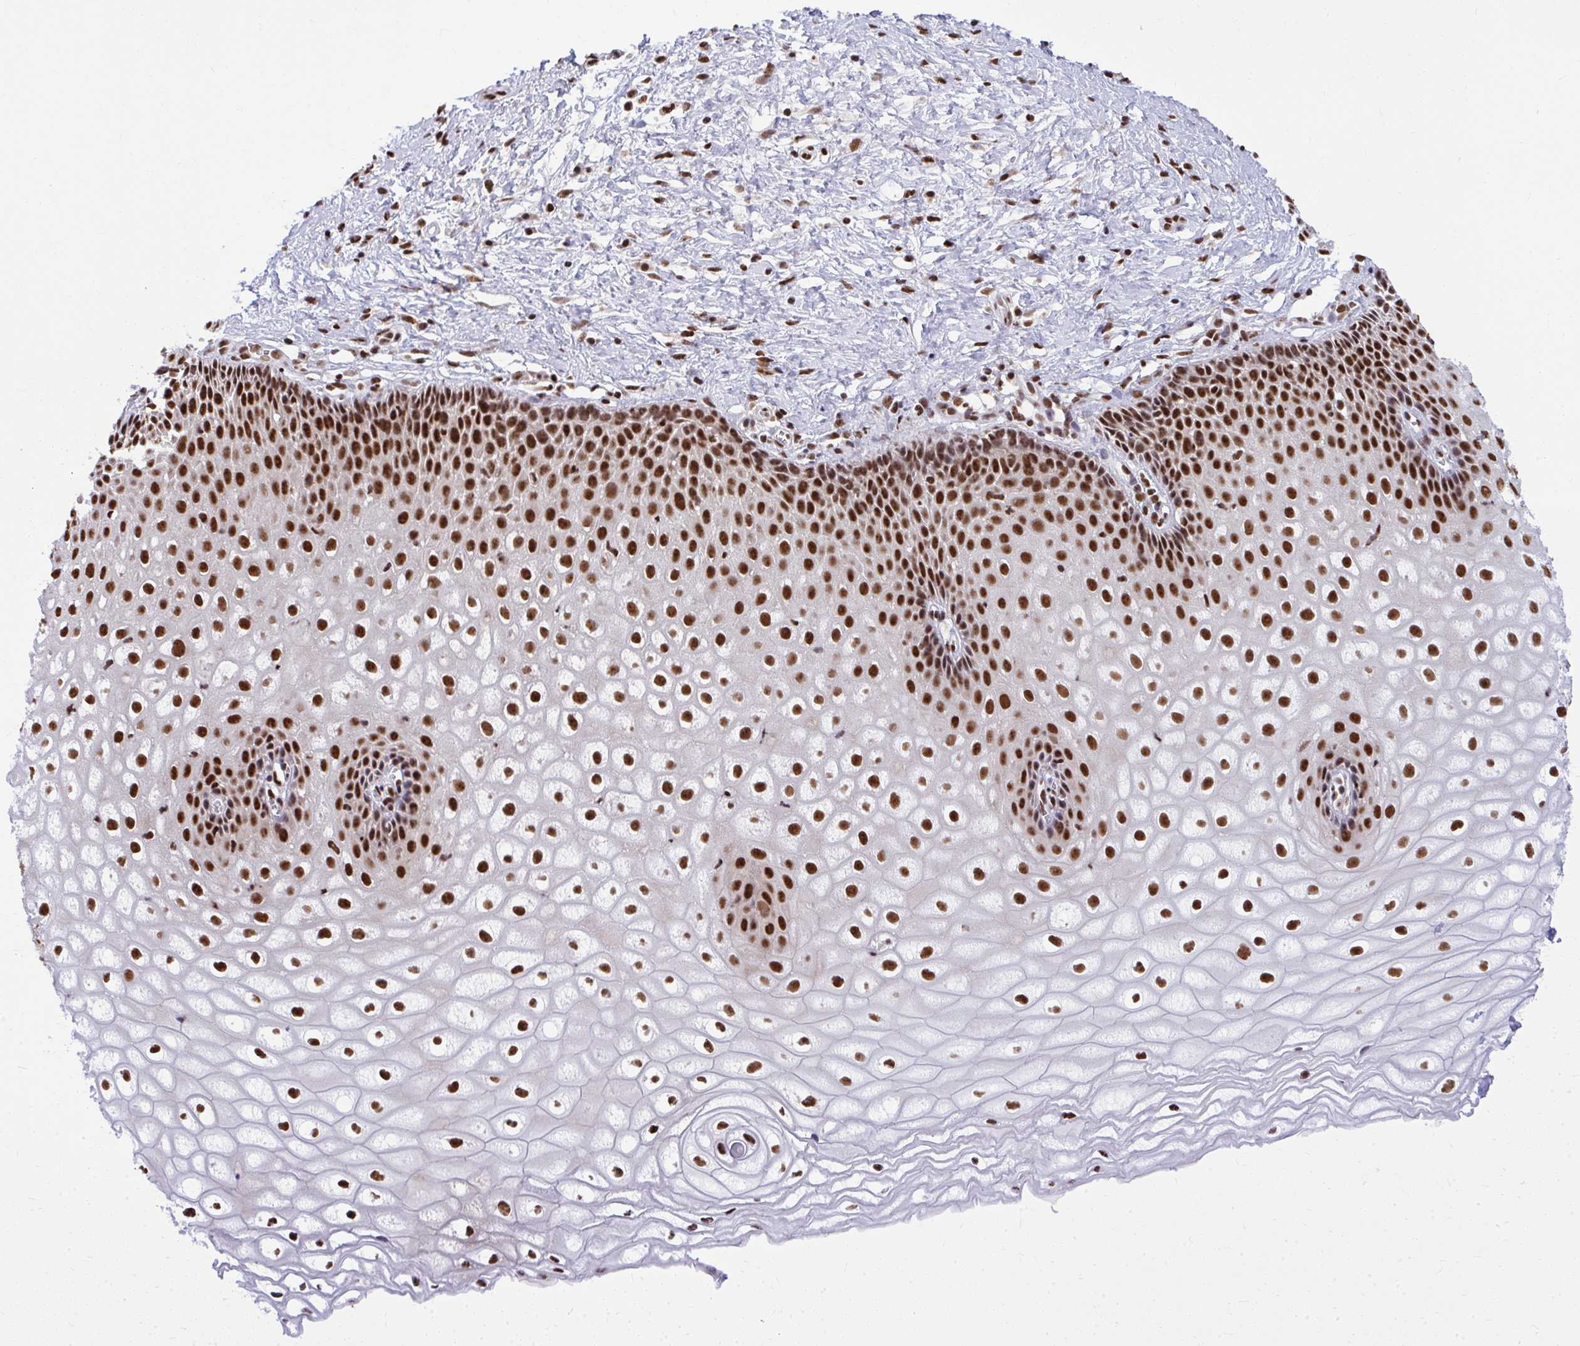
{"staining": {"intensity": "strong", "quantity": ">75%", "location": "nuclear"}, "tissue": "cervix", "cell_type": "Glandular cells", "image_type": "normal", "snomed": [{"axis": "morphology", "description": "Normal tissue, NOS"}, {"axis": "topography", "description": "Cervix"}], "caption": "Human cervix stained with a protein marker shows strong staining in glandular cells.", "gene": "PRPF19", "patient": {"sex": "female", "age": 36}}